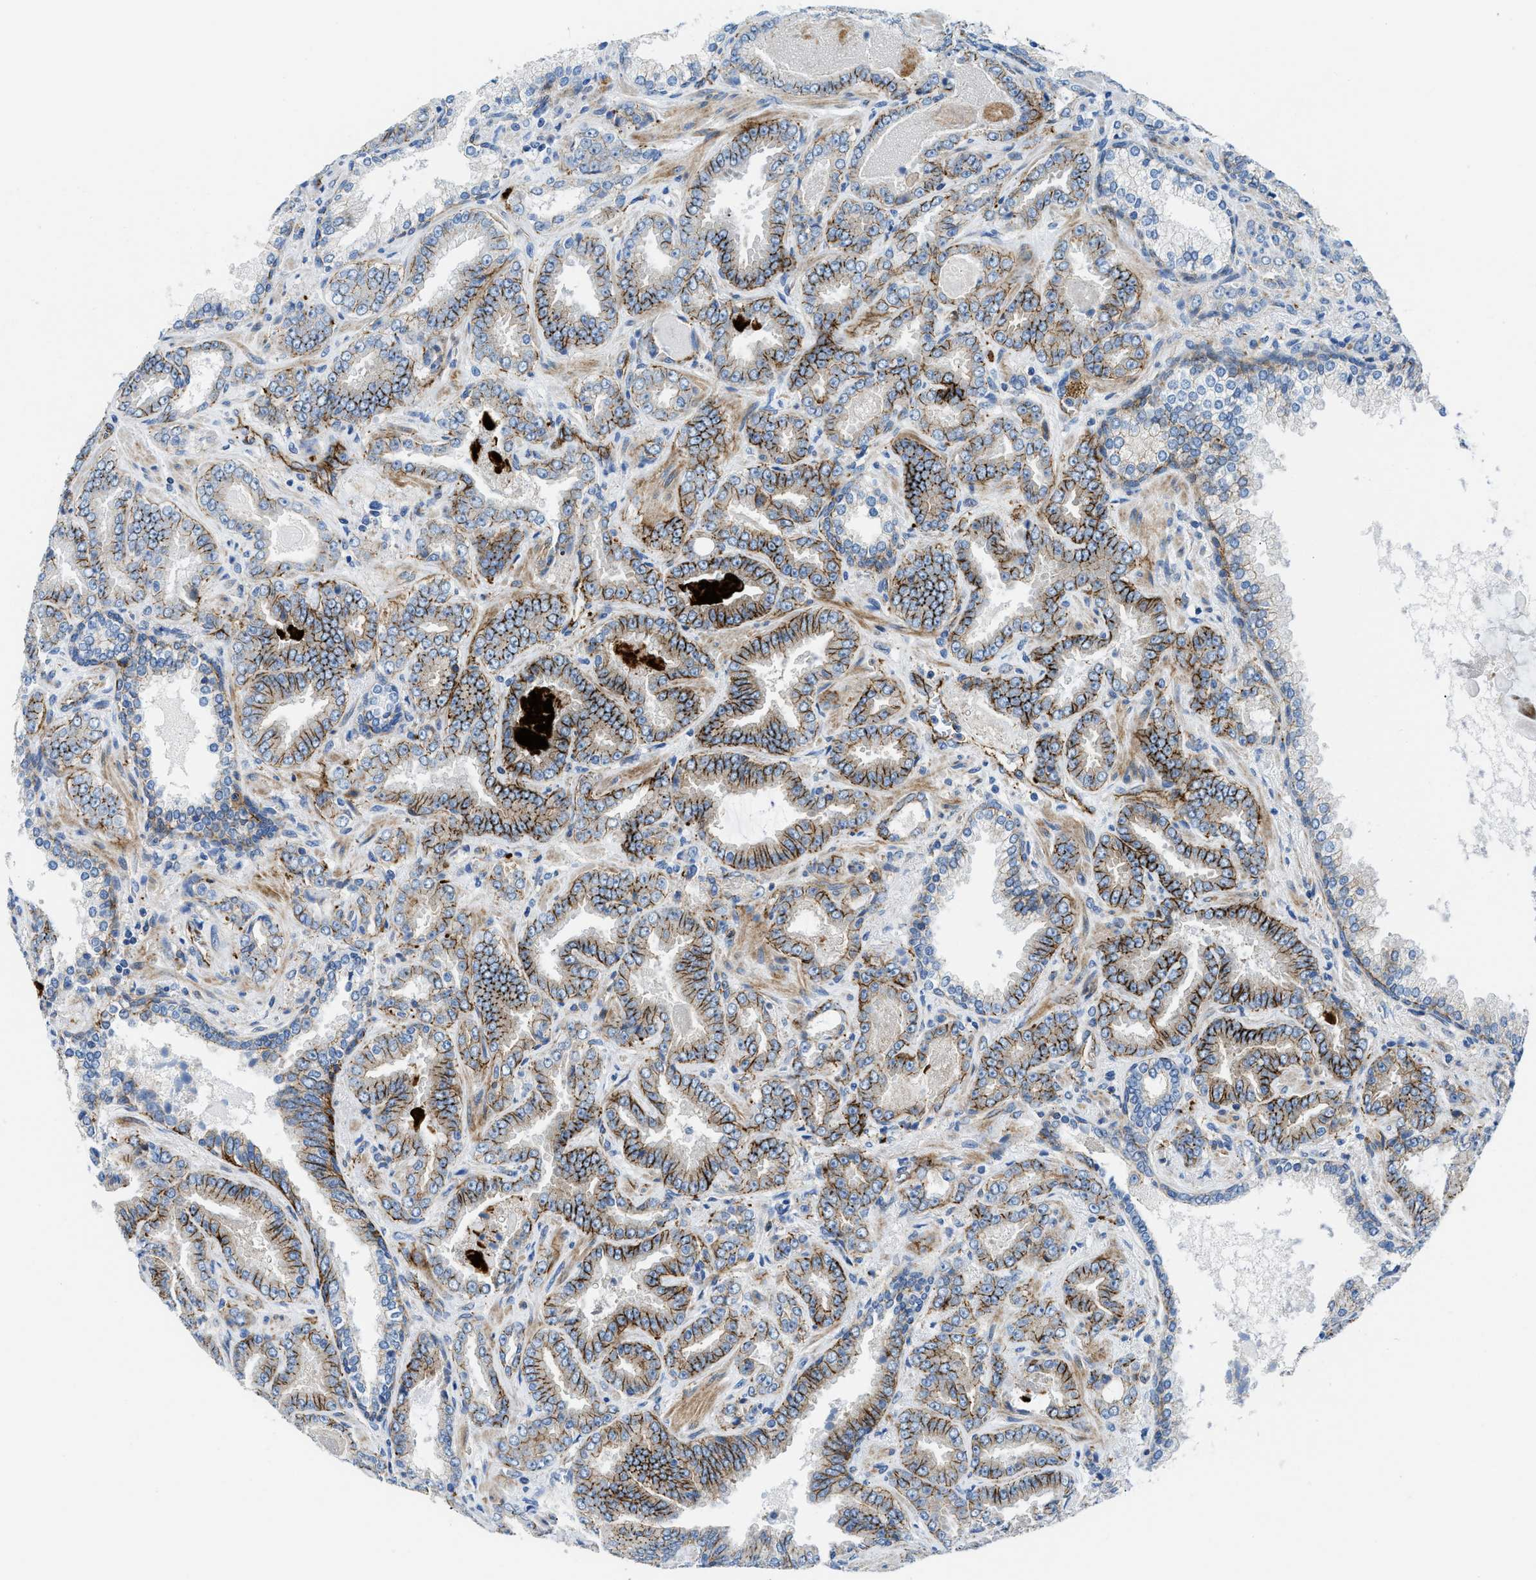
{"staining": {"intensity": "strong", "quantity": "25%-75%", "location": "cytoplasmic/membranous"}, "tissue": "prostate cancer", "cell_type": "Tumor cells", "image_type": "cancer", "snomed": [{"axis": "morphology", "description": "Adenocarcinoma, Low grade"}, {"axis": "topography", "description": "Prostate"}], "caption": "Human adenocarcinoma (low-grade) (prostate) stained with a brown dye reveals strong cytoplasmic/membranous positive staining in approximately 25%-75% of tumor cells.", "gene": "CUTA", "patient": {"sex": "male", "age": 60}}